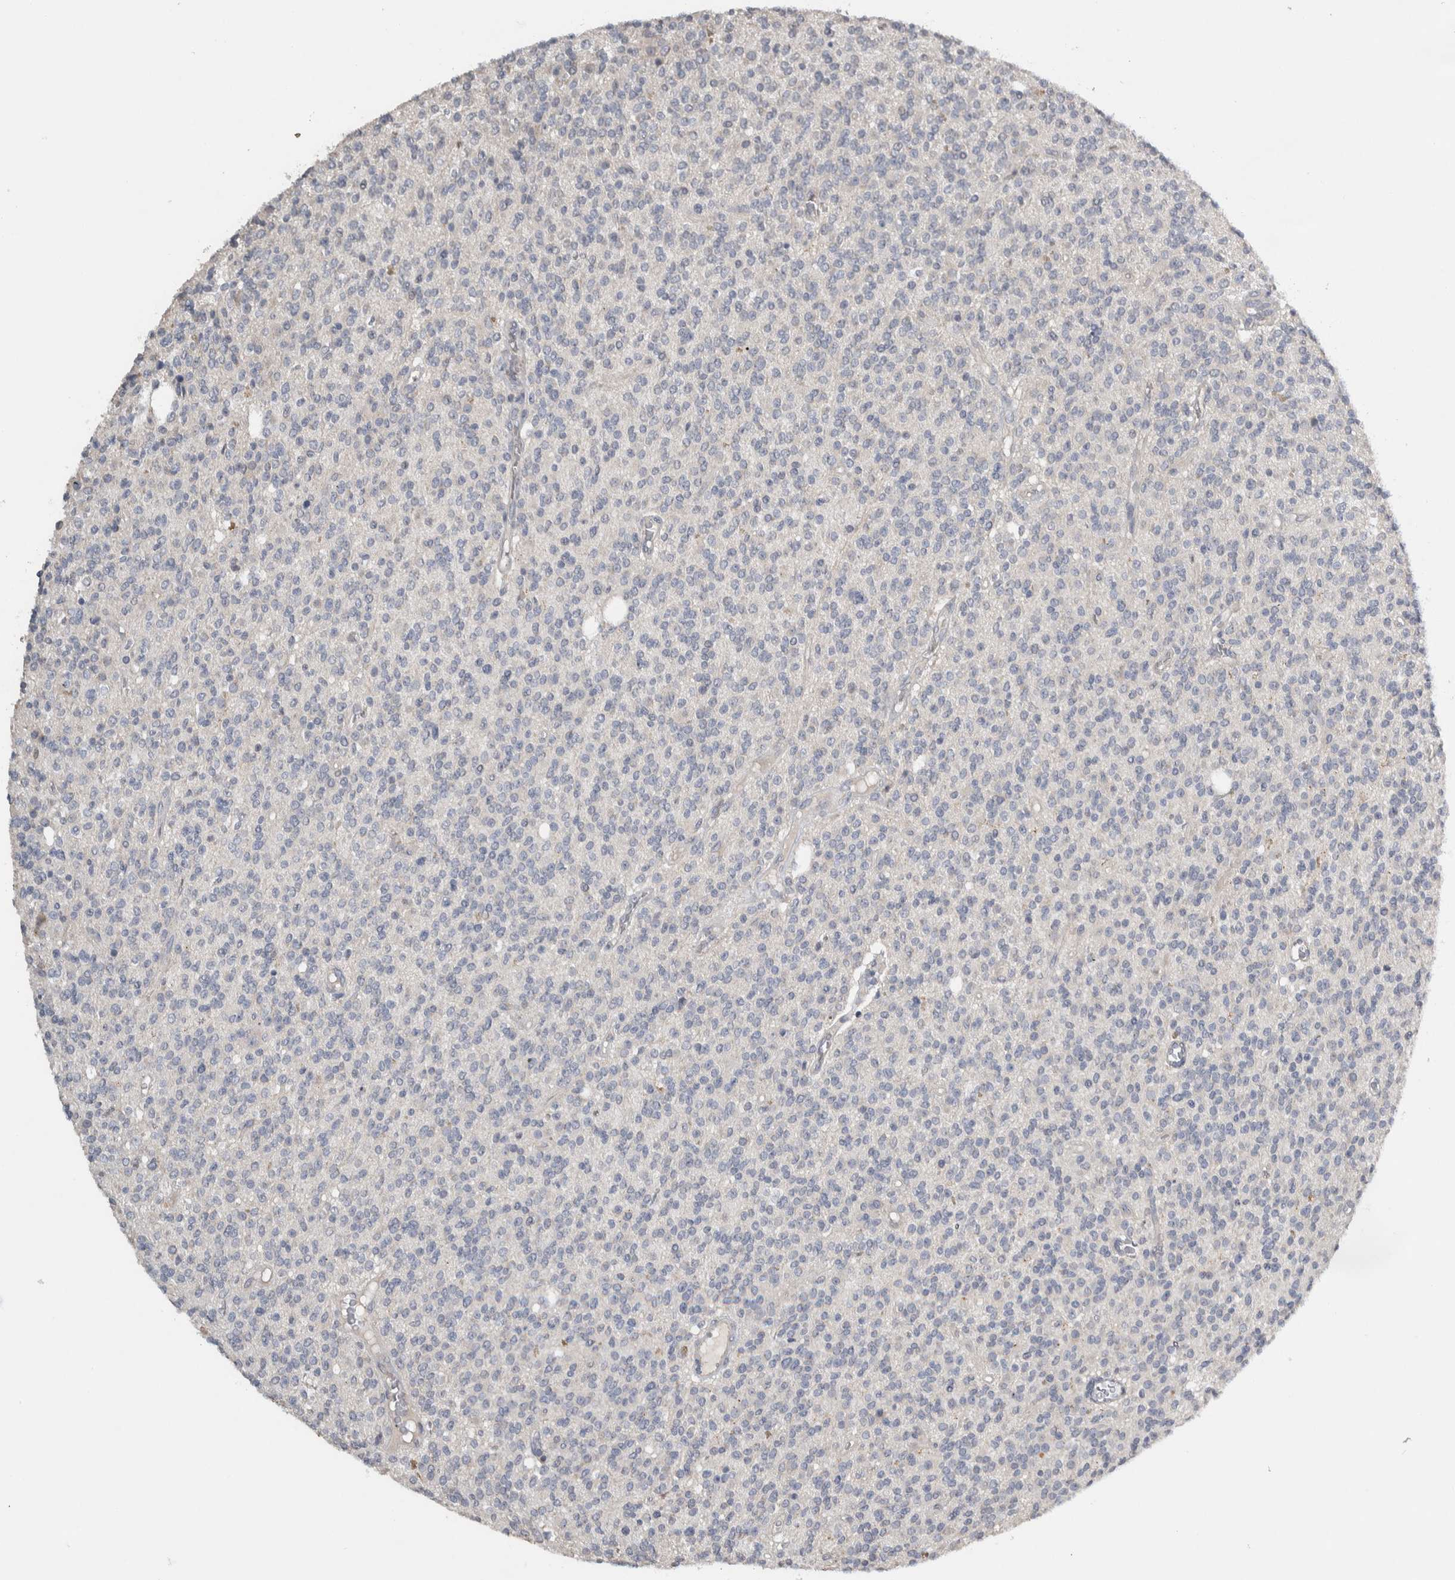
{"staining": {"intensity": "negative", "quantity": "none", "location": "none"}, "tissue": "glioma", "cell_type": "Tumor cells", "image_type": "cancer", "snomed": [{"axis": "morphology", "description": "Glioma, malignant, High grade"}, {"axis": "topography", "description": "Brain"}], "caption": "Glioma was stained to show a protein in brown. There is no significant expression in tumor cells.", "gene": "EIF3H", "patient": {"sex": "male", "age": 34}}